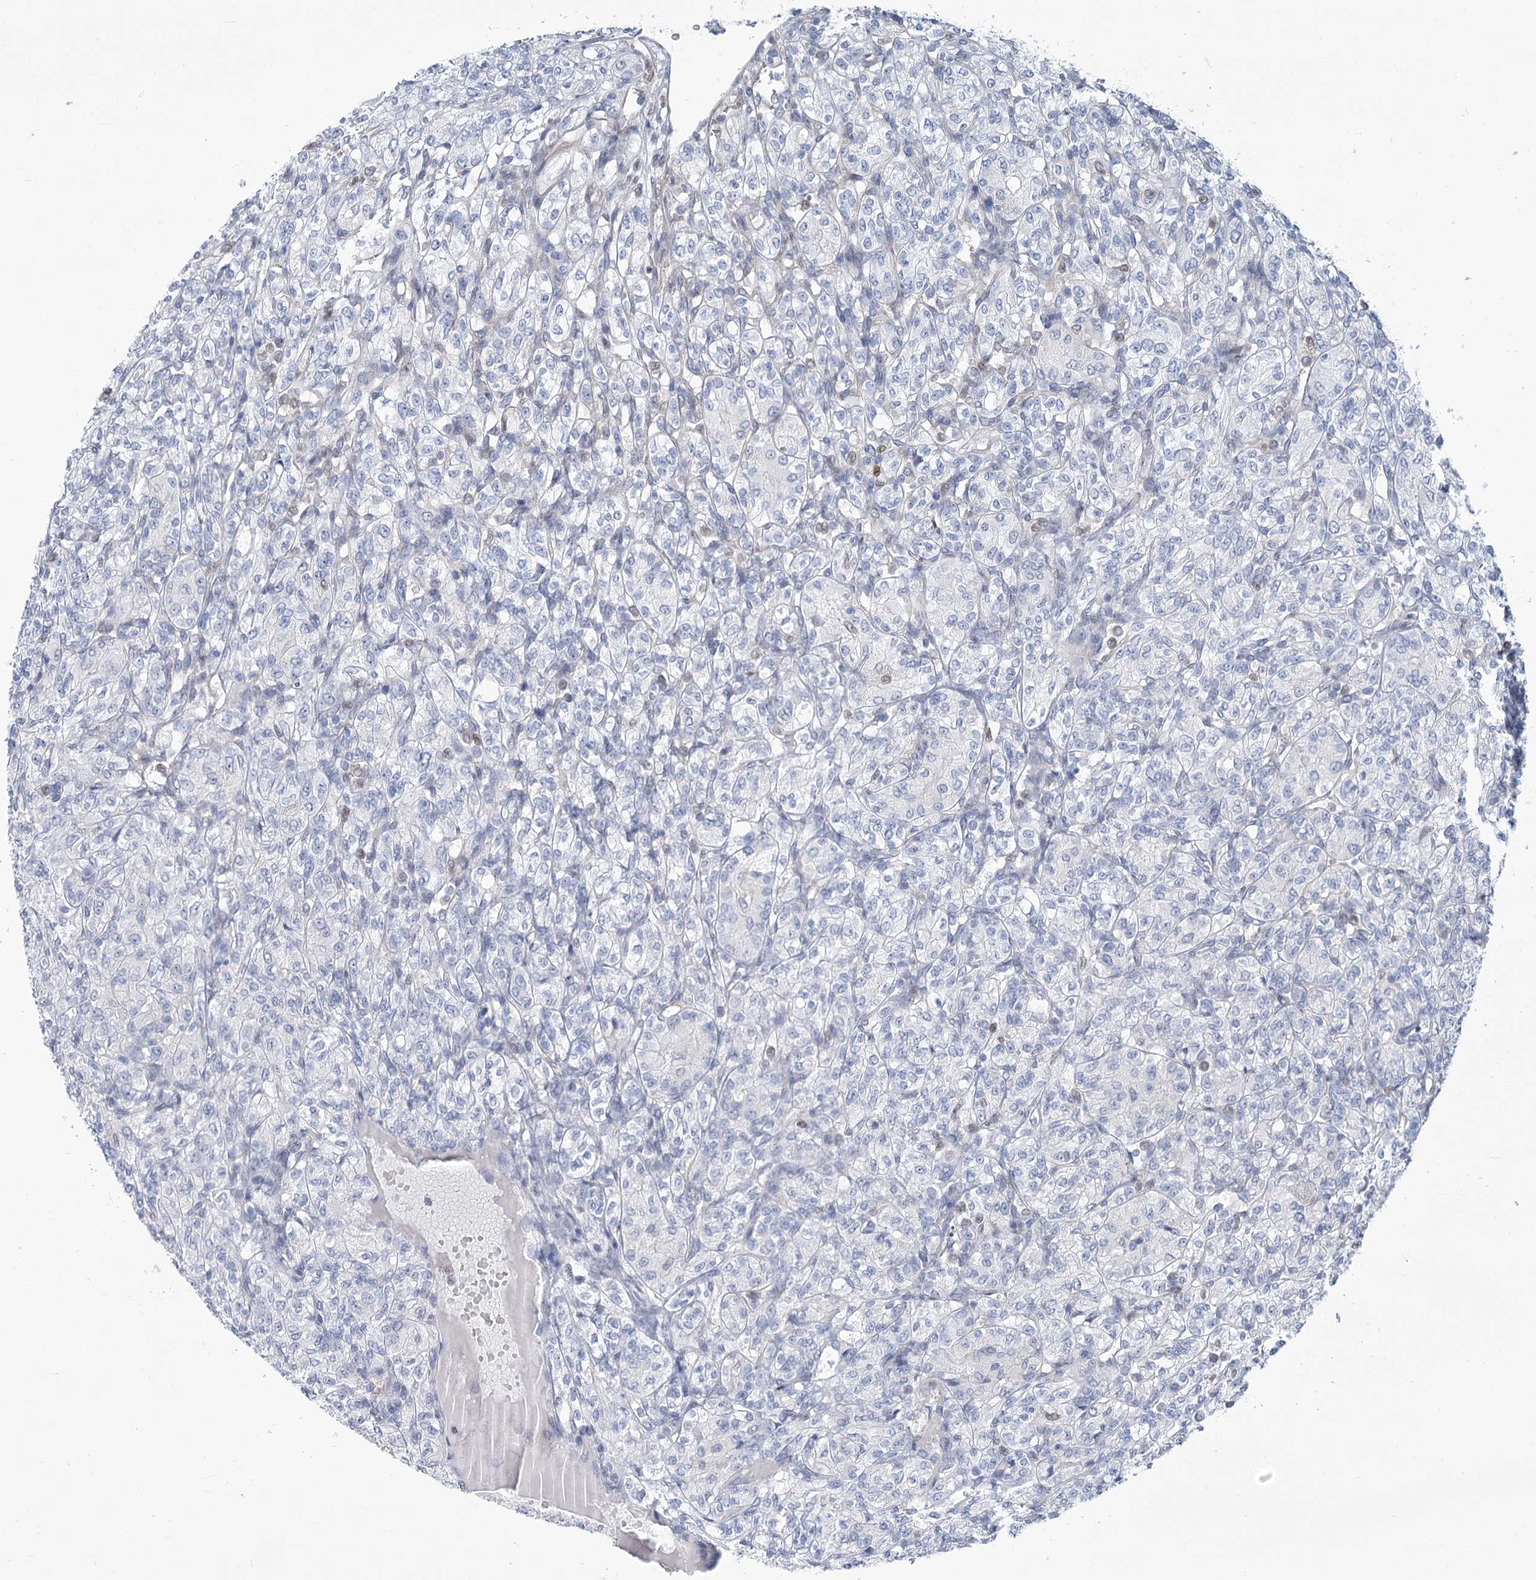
{"staining": {"intensity": "negative", "quantity": "none", "location": "none"}, "tissue": "renal cancer", "cell_type": "Tumor cells", "image_type": "cancer", "snomed": [{"axis": "morphology", "description": "Adenocarcinoma, NOS"}, {"axis": "topography", "description": "Kidney"}], "caption": "The histopathology image displays no staining of tumor cells in adenocarcinoma (renal).", "gene": "THAP6", "patient": {"sex": "male", "age": 77}}